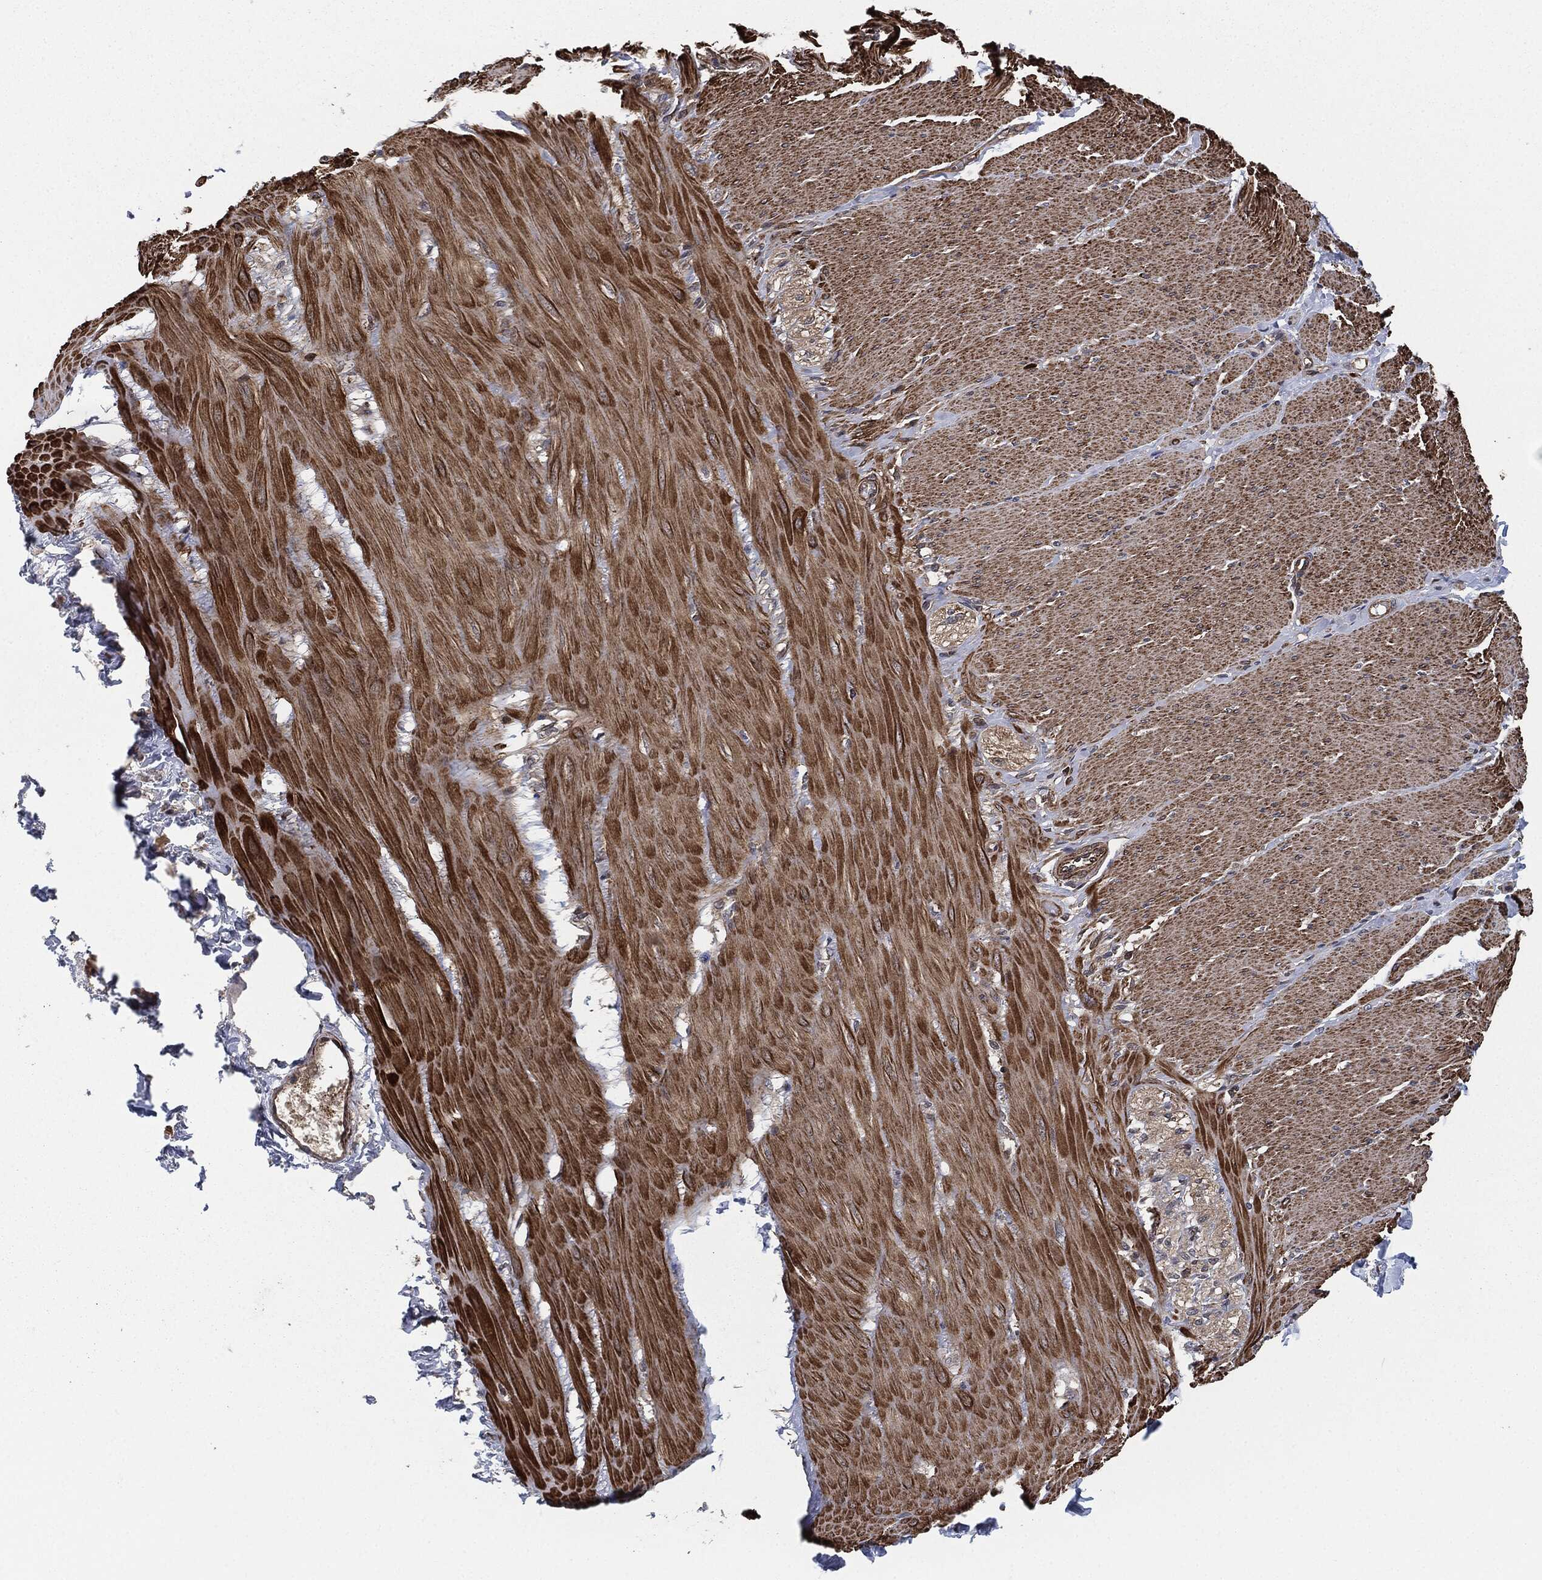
{"staining": {"intensity": "moderate", "quantity": "<25%", "location": "cytoplasmic/membranous"}, "tissue": "soft tissue", "cell_type": "Fibroblasts", "image_type": "normal", "snomed": [{"axis": "morphology", "description": "Normal tissue, NOS"}, {"axis": "topography", "description": "Smooth muscle"}, {"axis": "topography", "description": "Duodenum"}, {"axis": "topography", "description": "Peripheral nerve tissue"}], "caption": "Brown immunohistochemical staining in benign soft tissue shows moderate cytoplasmic/membranous staining in approximately <25% of fibroblasts. (DAB (3,3'-diaminobenzidine) = brown stain, brightfield microscopy at high magnification).", "gene": "UBR1", "patient": {"sex": "female", "age": 61}}